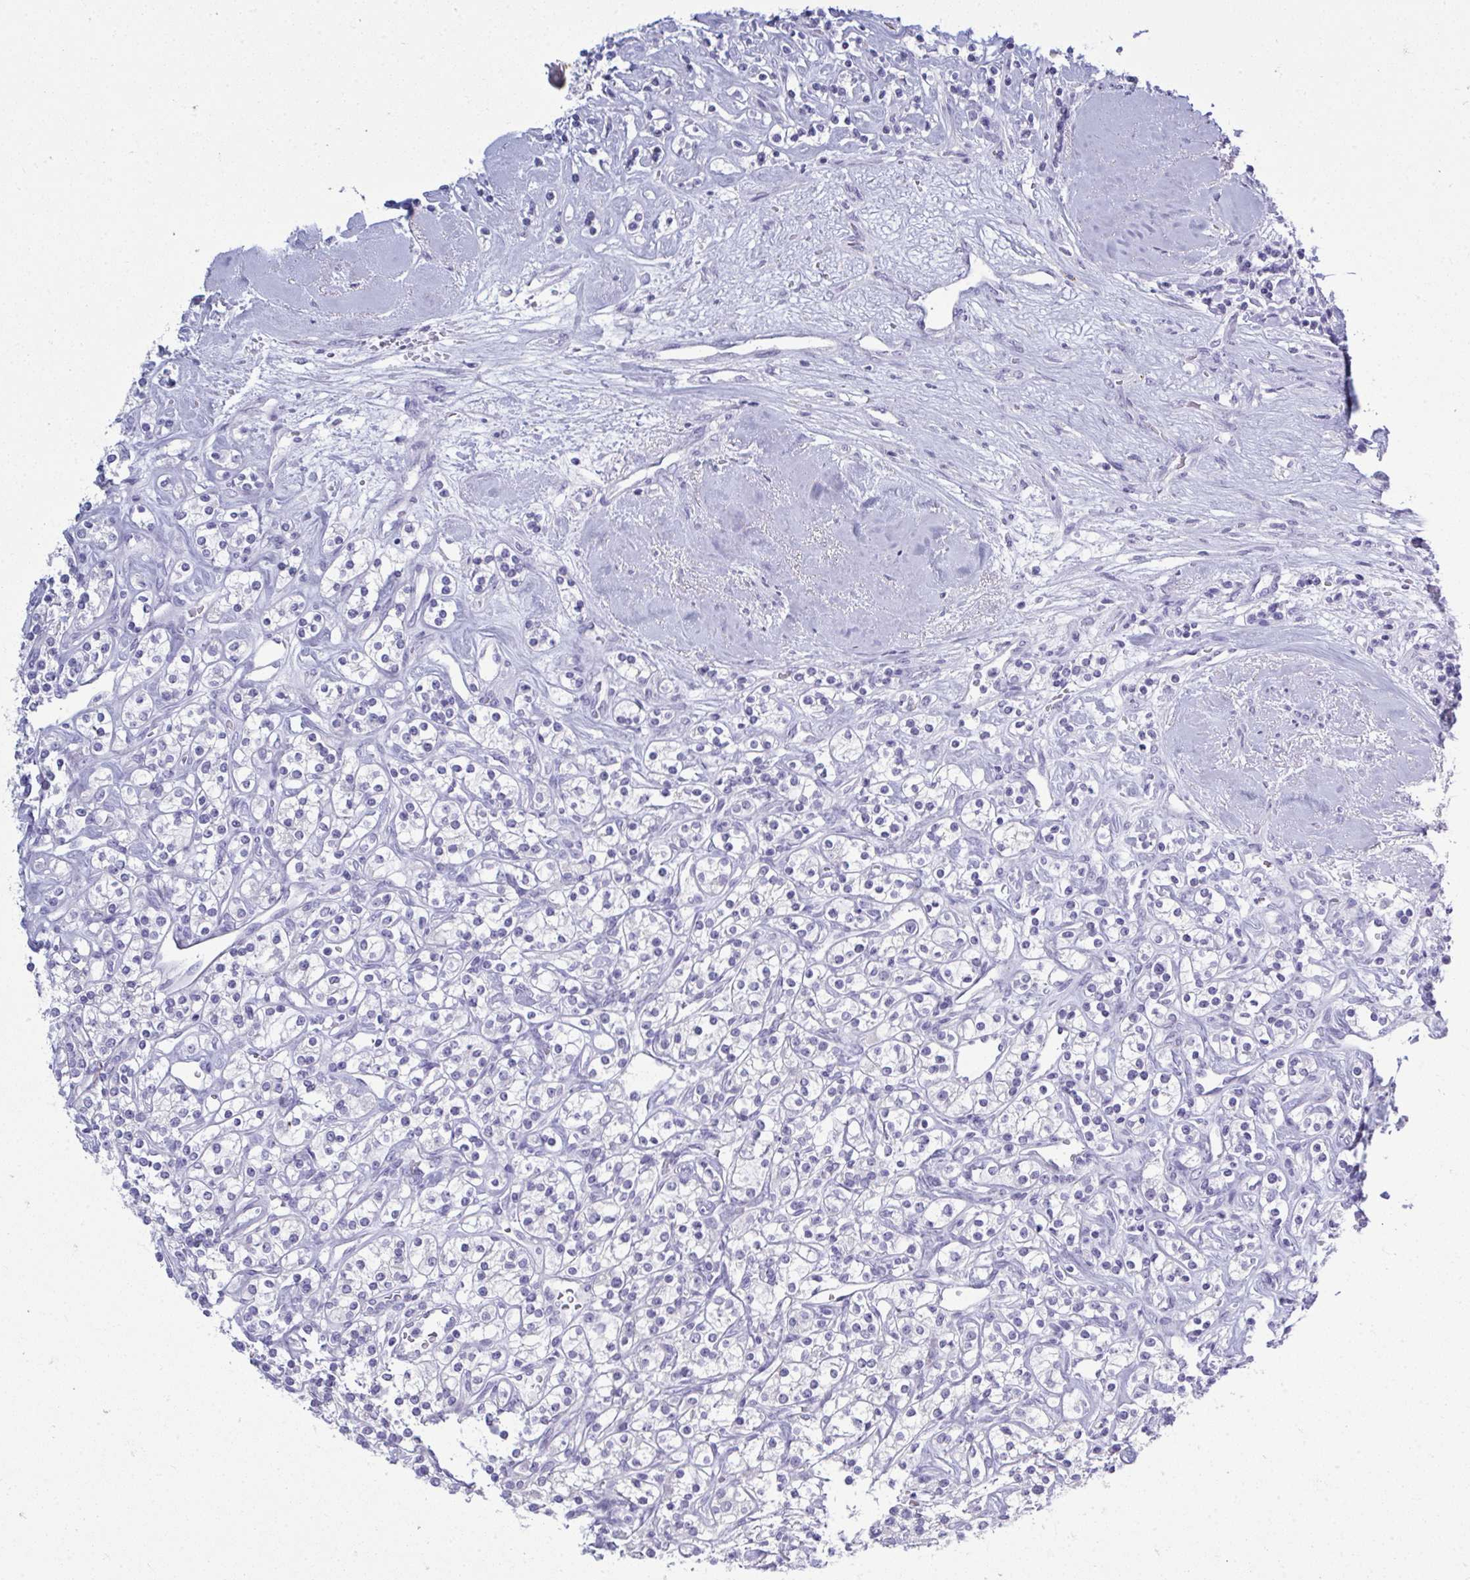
{"staining": {"intensity": "negative", "quantity": "none", "location": "none"}, "tissue": "renal cancer", "cell_type": "Tumor cells", "image_type": "cancer", "snomed": [{"axis": "morphology", "description": "Adenocarcinoma, NOS"}, {"axis": "topography", "description": "Kidney"}], "caption": "Immunohistochemistry (IHC) of renal adenocarcinoma shows no positivity in tumor cells.", "gene": "QDPR", "patient": {"sex": "male", "age": 77}}